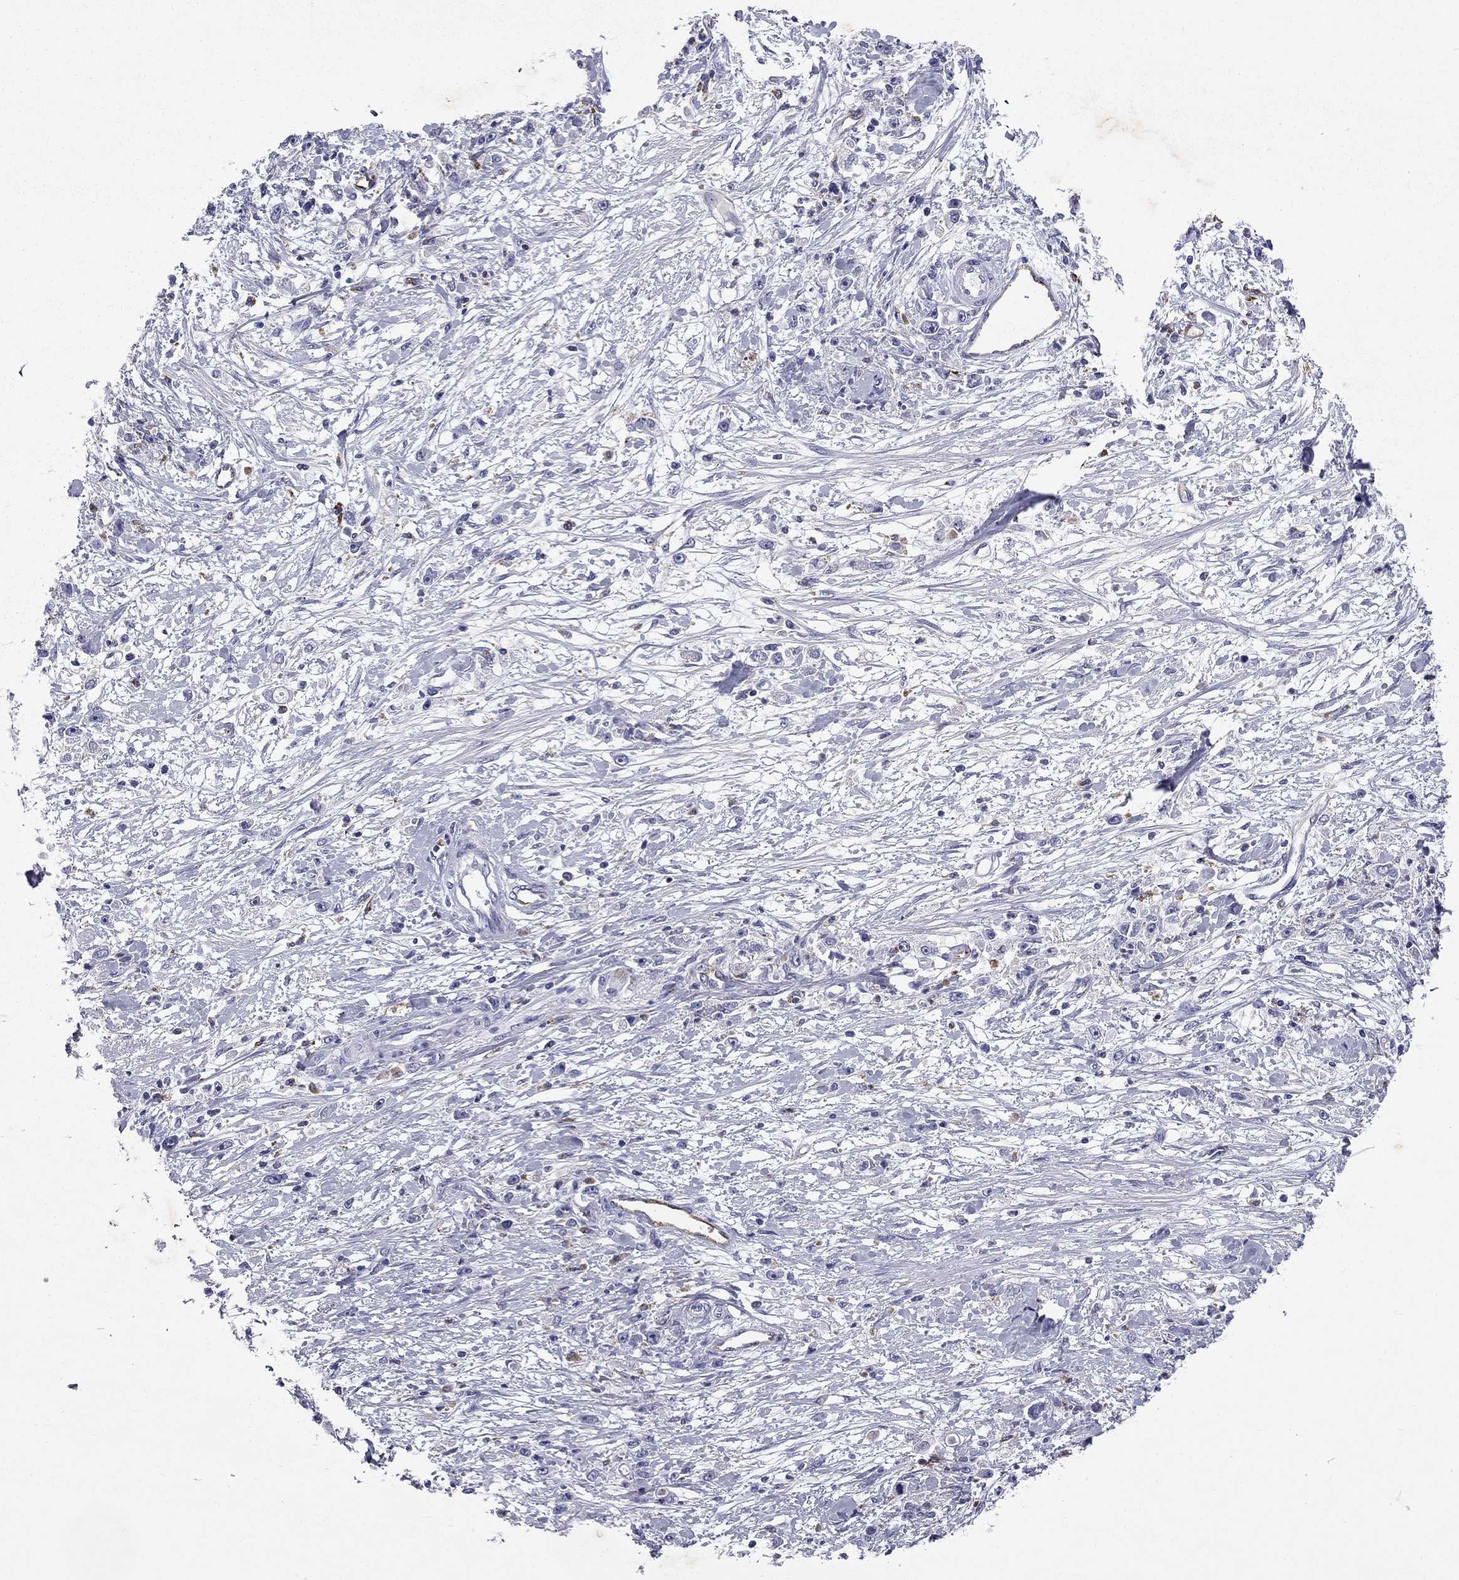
{"staining": {"intensity": "negative", "quantity": "none", "location": "none"}, "tissue": "stomach cancer", "cell_type": "Tumor cells", "image_type": "cancer", "snomed": [{"axis": "morphology", "description": "Adenocarcinoma, NOS"}, {"axis": "topography", "description": "Stomach"}], "caption": "The photomicrograph exhibits no staining of tumor cells in stomach cancer (adenocarcinoma).", "gene": "MADCAM1", "patient": {"sex": "female", "age": 59}}